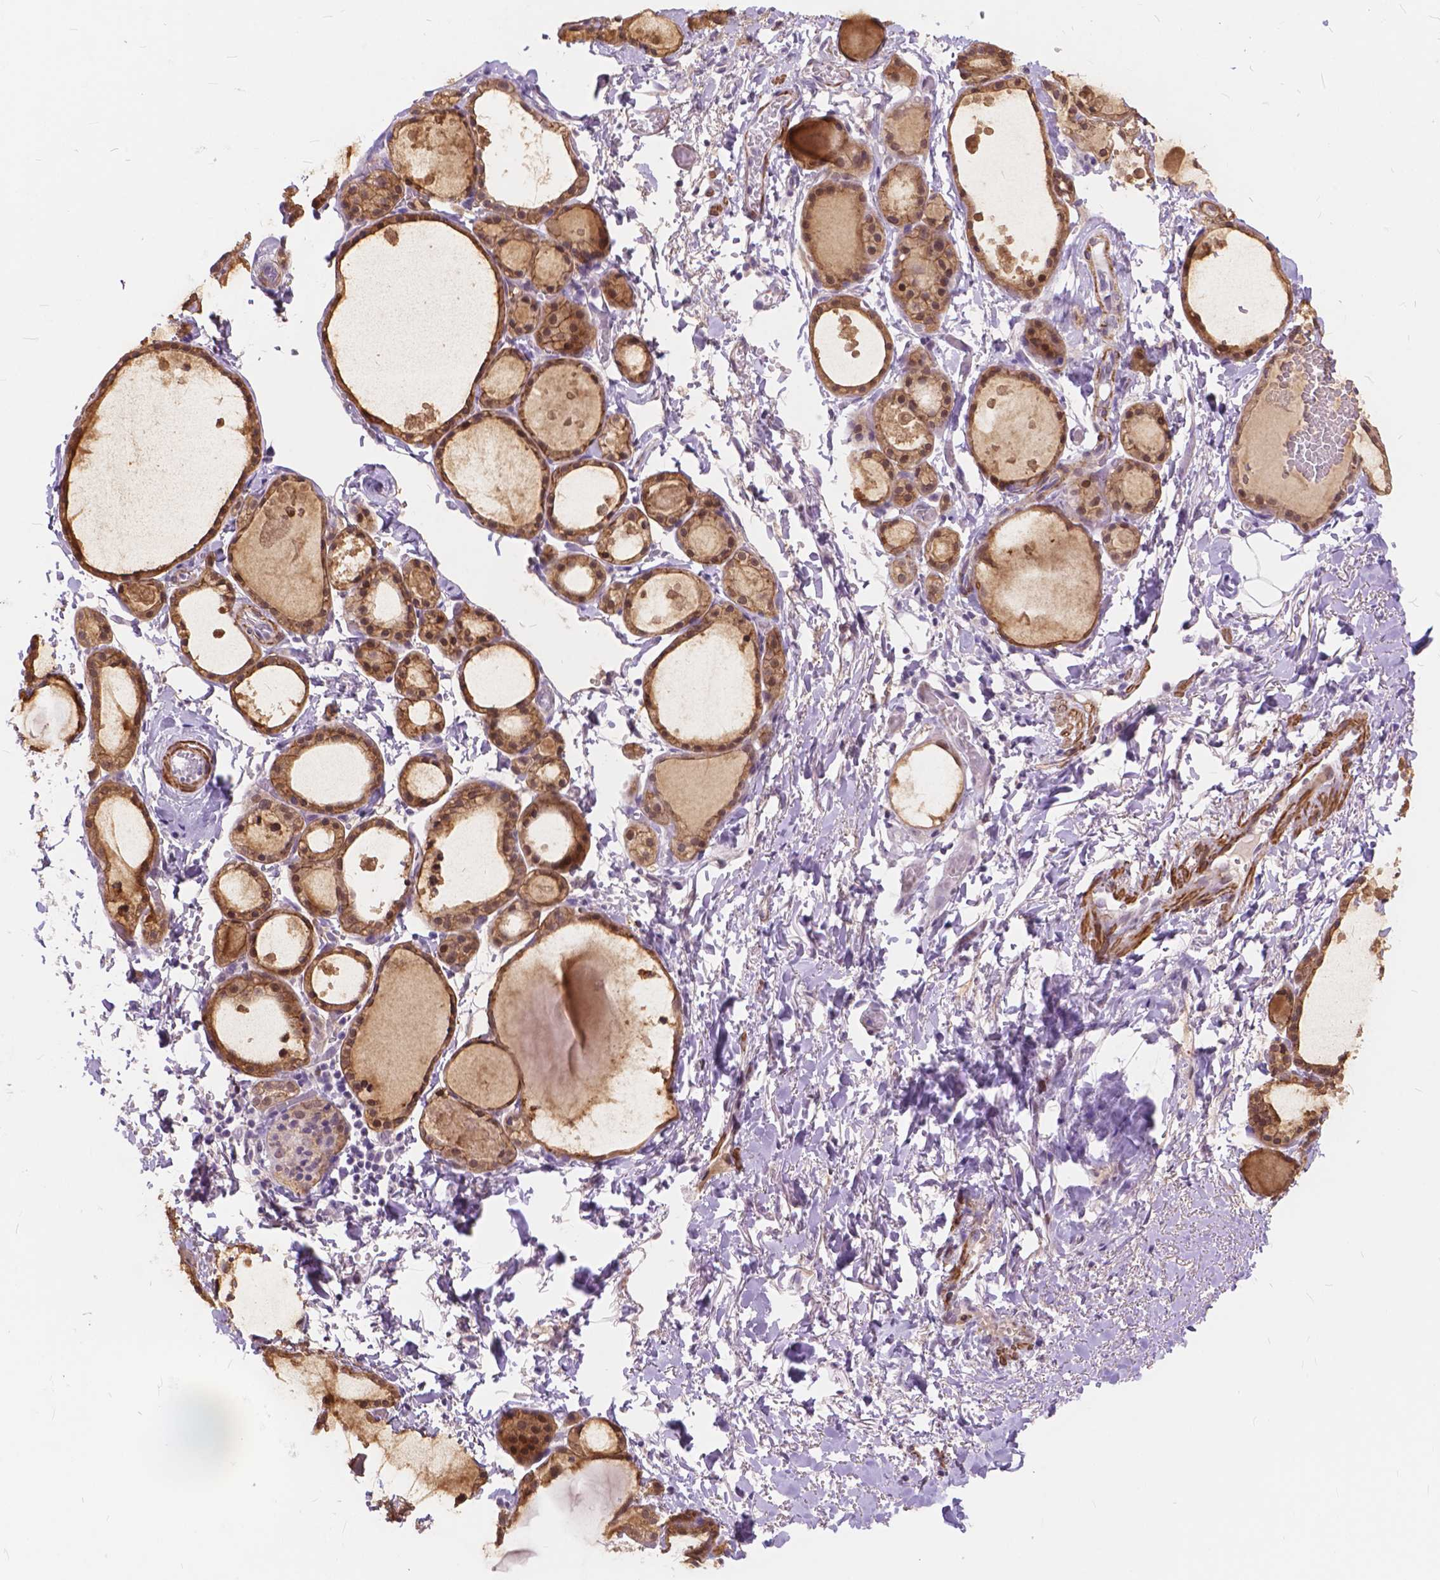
{"staining": {"intensity": "moderate", "quantity": ">75%", "location": "cytoplasmic/membranous"}, "tissue": "thyroid gland", "cell_type": "Glandular cells", "image_type": "normal", "snomed": [{"axis": "morphology", "description": "Normal tissue, NOS"}, {"axis": "topography", "description": "Thyroid gland"}], "caption": "Thyroid gland stained with IHC reveals moderate cytoplasmic/membranous staining in about >75% of glandular cells. (DAB = brown stain, brightfield microscopy at high magnification).", "gene": "MAN2C1", "patient": {"sex": "male", "age": 68}}